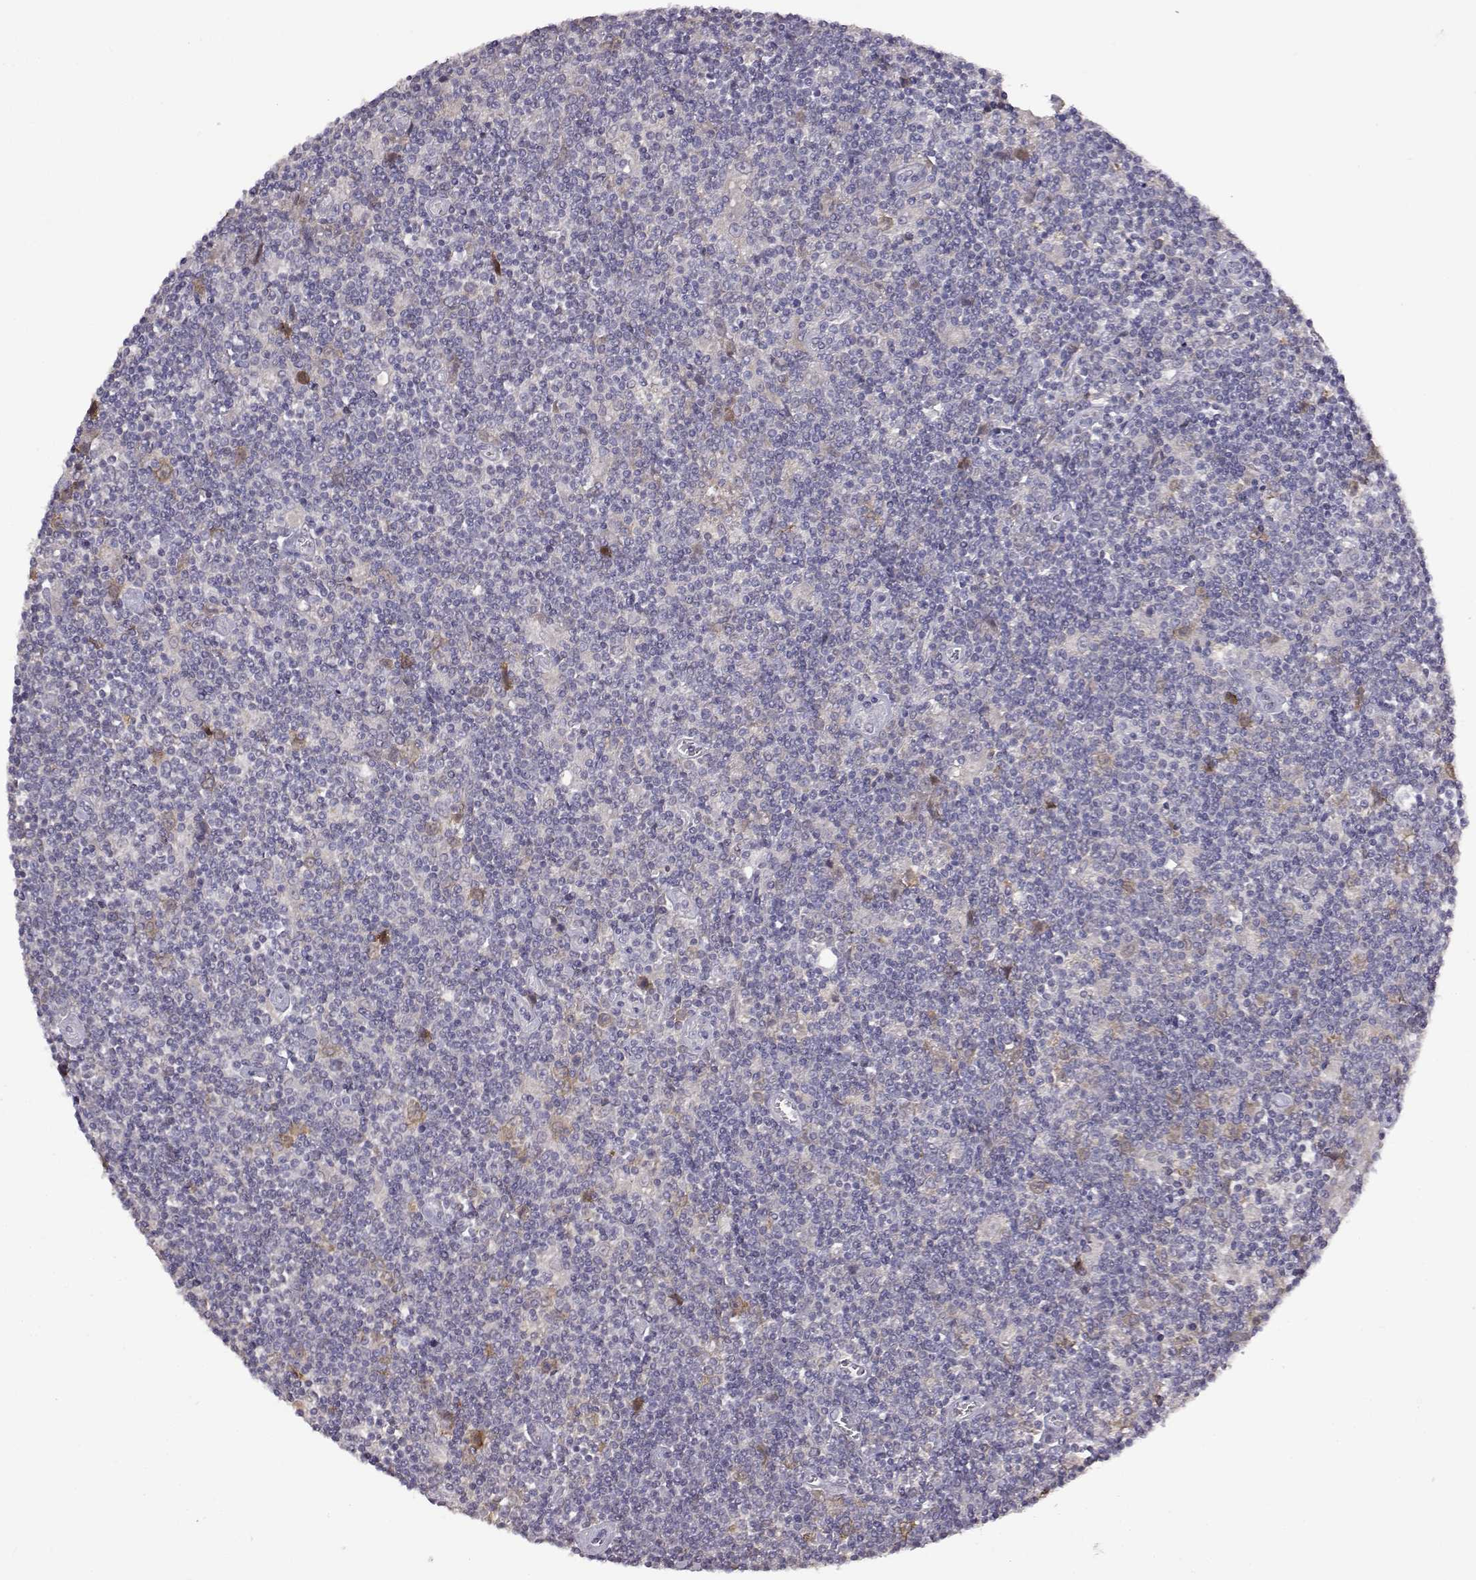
{"staining": {"intensity": "negative", "quantity": "none", "location": "none"}, "tissue": "lymphoma", "cell_type": "Tumor cells", "image_type": "cancer", "snomed": [{"axis": "morphology", "description": "Hodgkin's disease, NOS"}, {"axis": "topography", "description": "Lymph node"}], "caption": "Immunohistochemical staining of Hodgkin's disease reveals no significant staining in tumor cells. (IHC, brightfield microscopy, high magnification).", "gene": "VGF", "patient": {"sex": "male", "age": 40}}